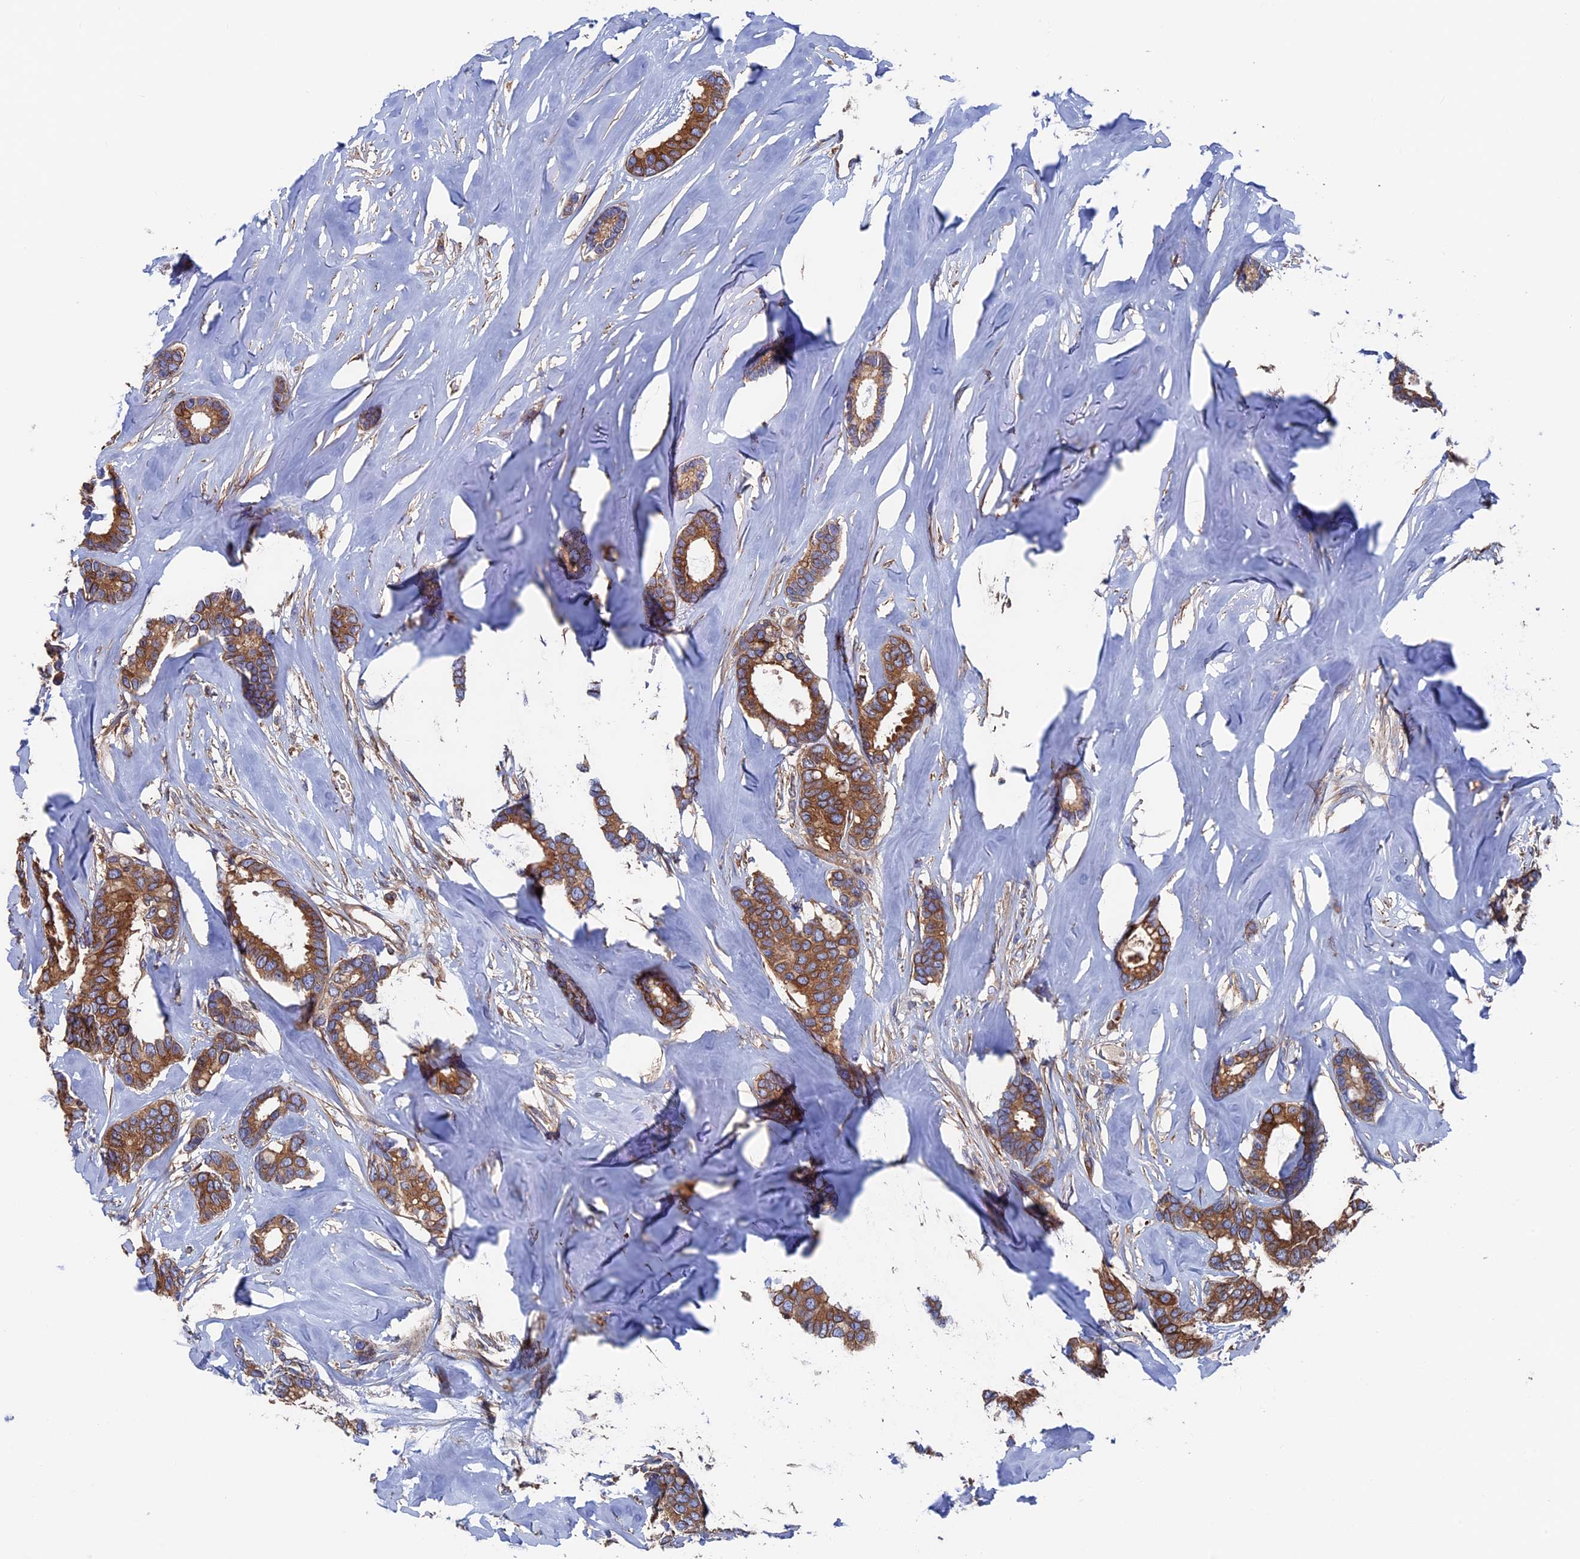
{"staining": {"intensity": "strong", "quantity": ">75%", "location": "cytoplasmic/membranous"}, "tissue": "breast cancer", "cell_type": "Tumor cells", "image_type": "cancer", "snomed": [{"axis": "morphology", "description": "Duct carcinoma"}, {"axis": "topography", "description": "Breast"}], "caption": "Approximately >75% of tumor cells in breast infiltrating ductal carcinoma reveal strong cytoplasmic/membranous protein staining as visualized by brown immunohistochemical staining.", "gene": "DNAJC3", "patient": {"sex": "female", "age": 87}}